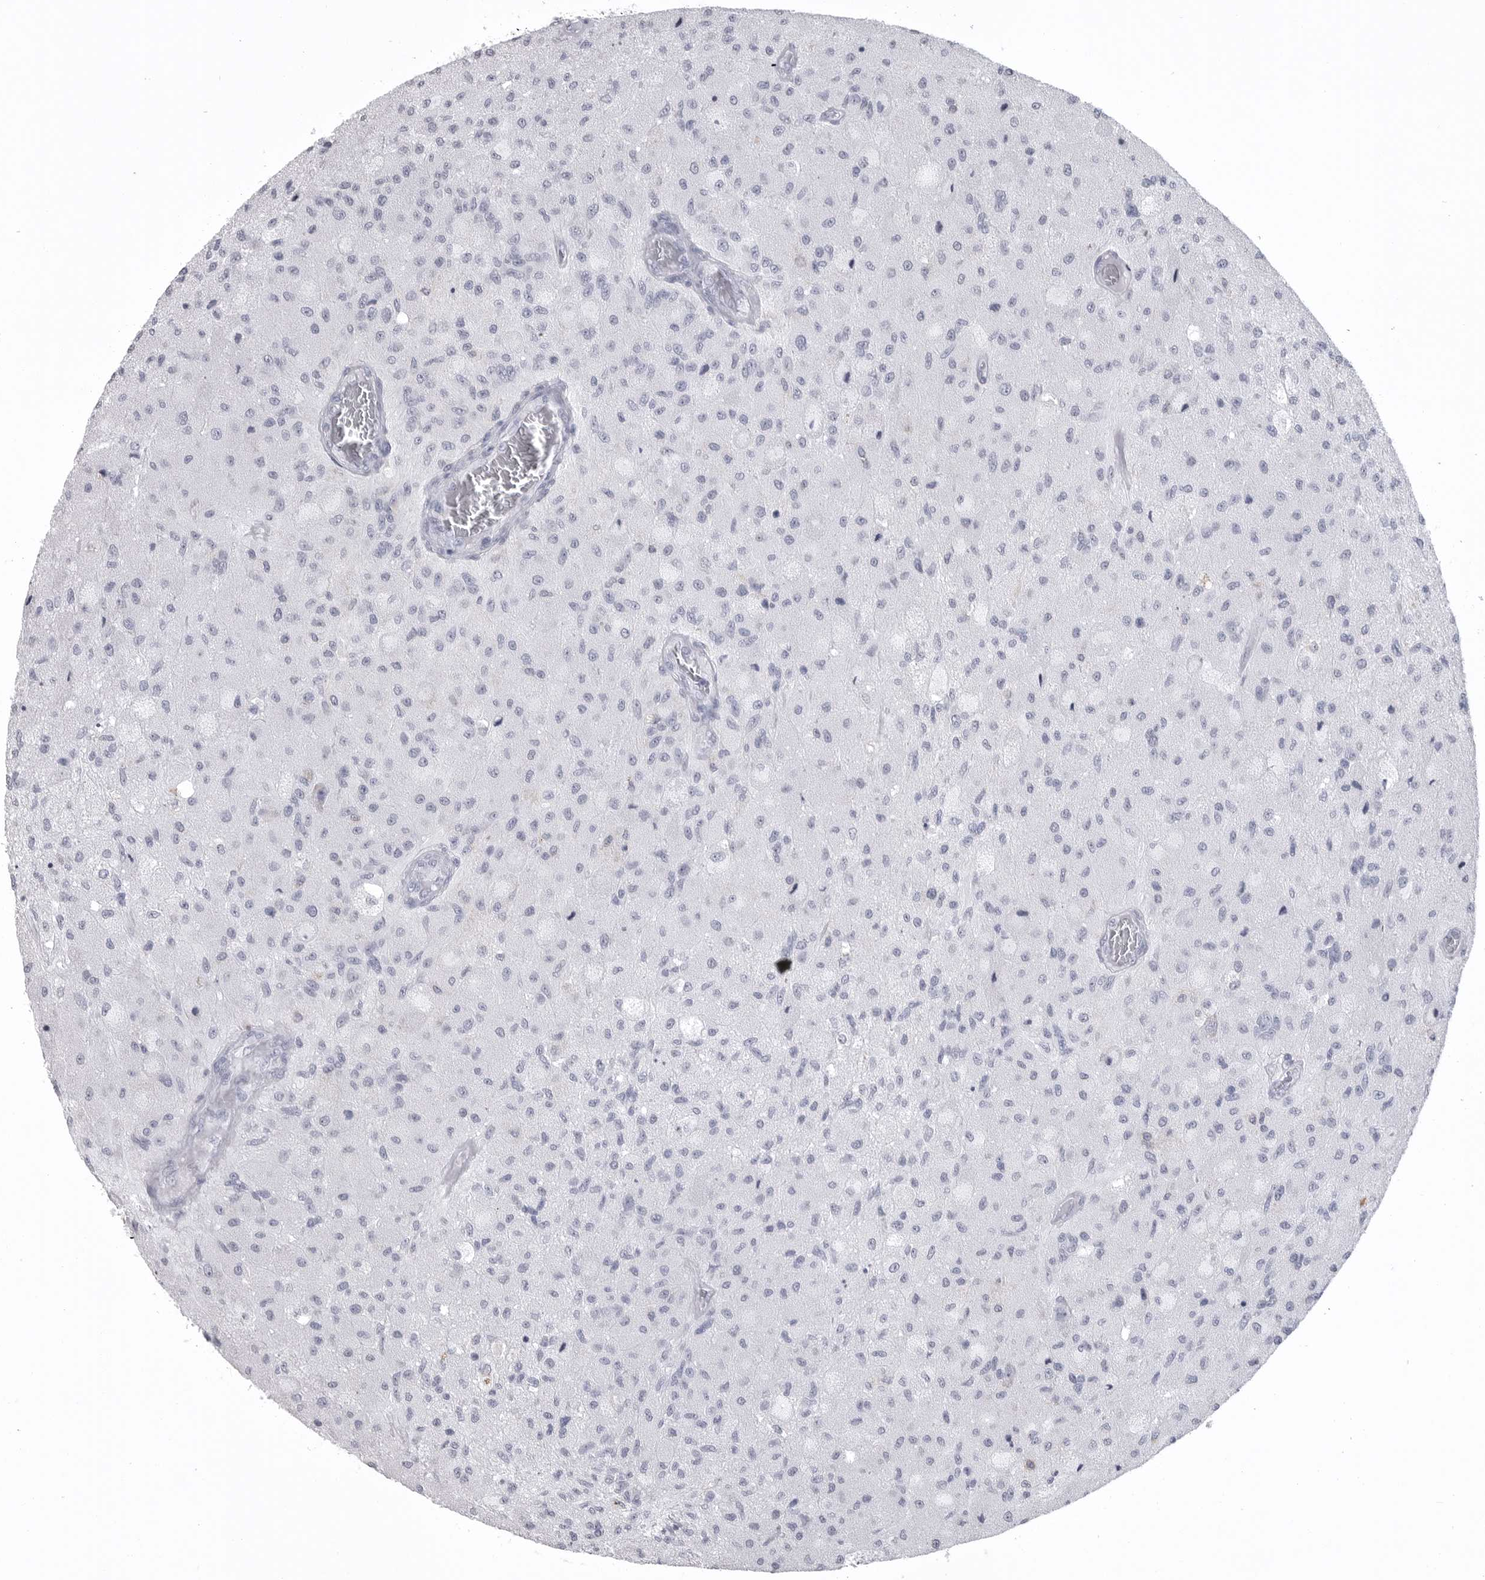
{"staining": {"intensity": "negative", "quantity": "none", "location": "none"}, "tissue": "glioma", "cell_type": "Tumor cells", "image_type": "cancer", "snomed": [{"axis": "morphology", "description": "Normal tissue, NOS"}, {"axis": "morphology", "description": "Glioma, malignant, High grade"}, {"axis": "topography", "description": "Cerebral cortex"}], "caption": "The histopathology image reveals no significant expression in tumor cells of glioma.", "gene": "ITGAL", "patient": {"sex": "male", "age": 77}}